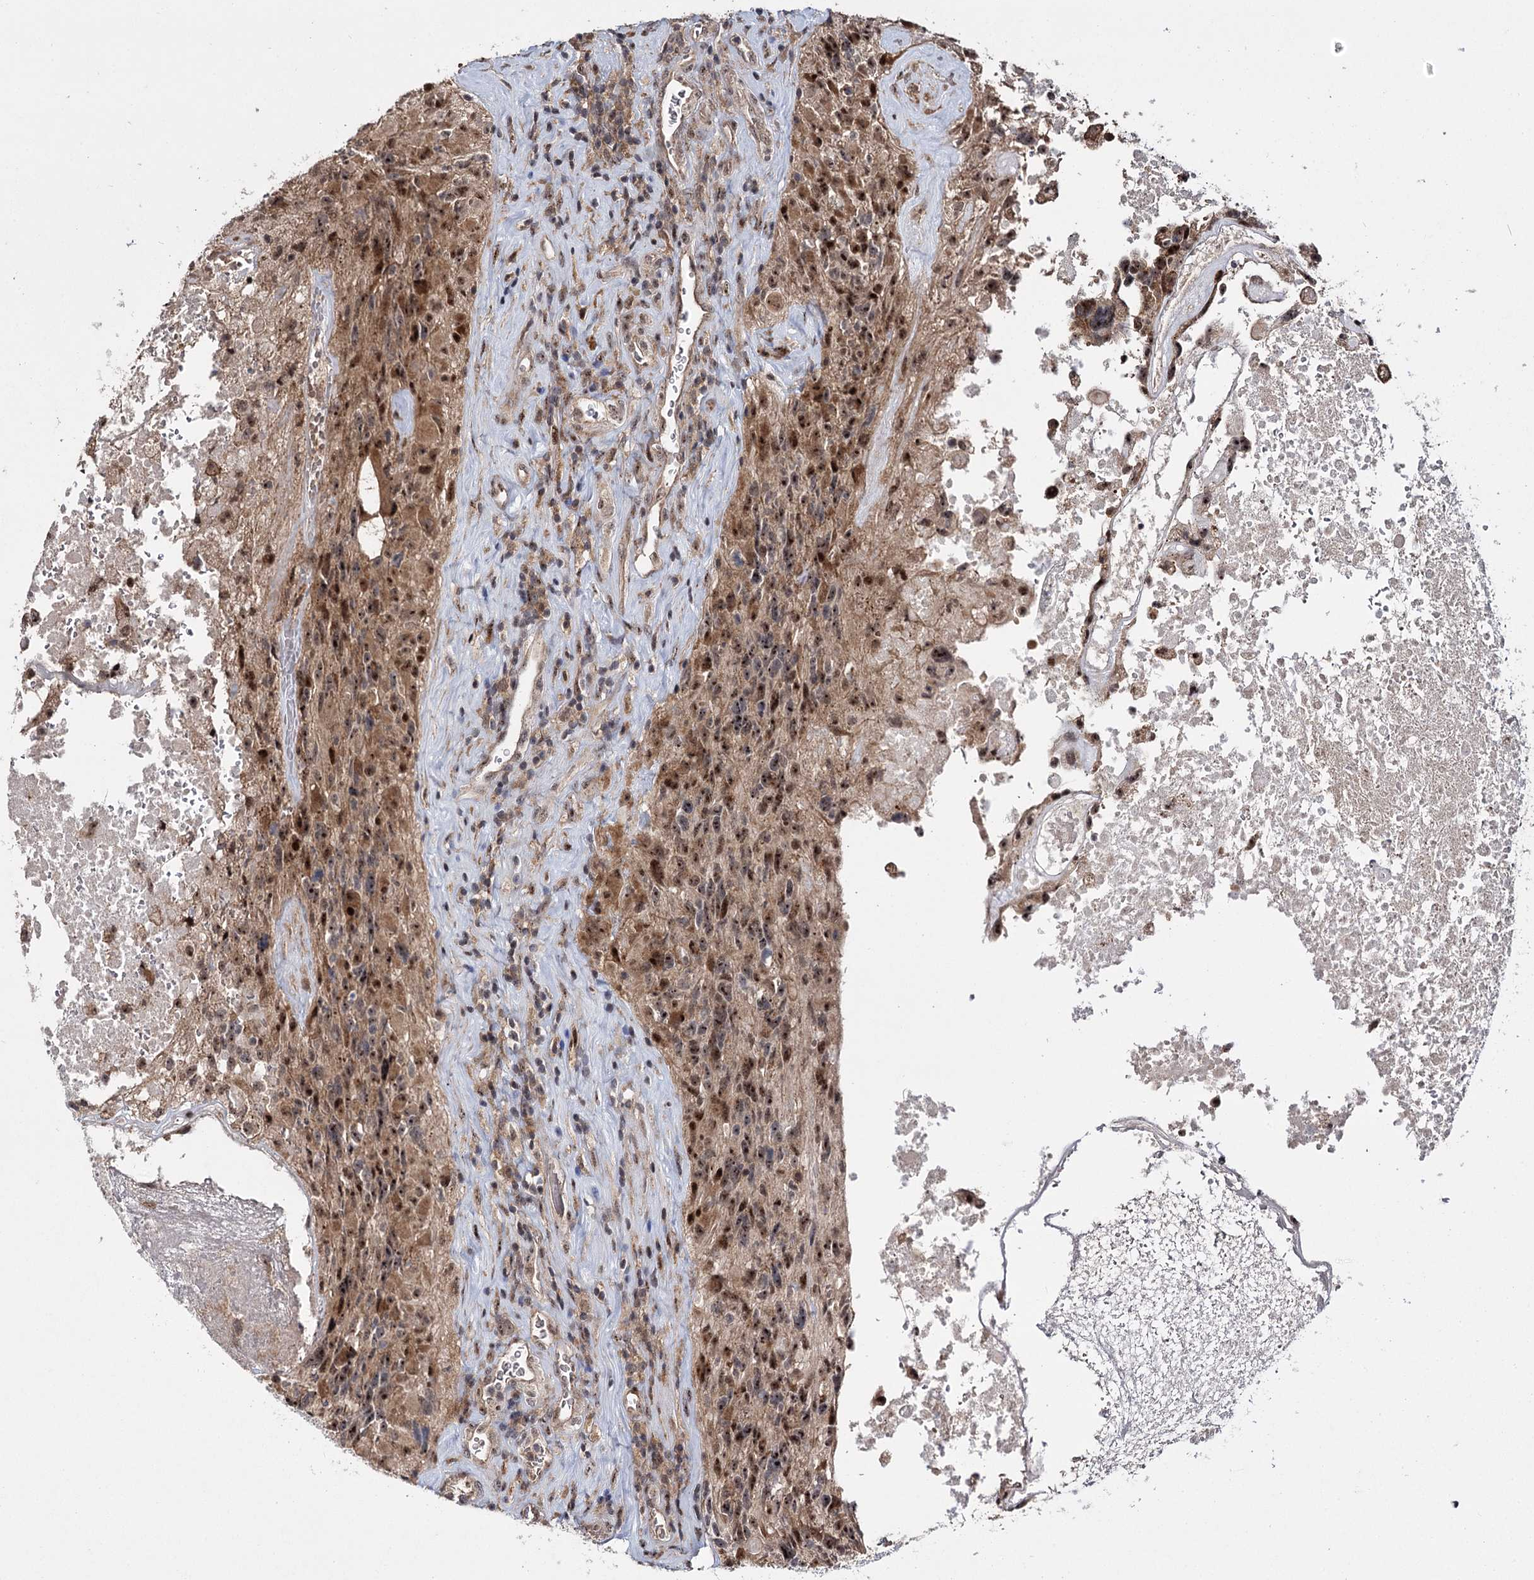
{"staining": {"intensity": "strong", "quantity": ">75%", "location": "cytoplasmic/membranous,nuclear"}, "tissue": "glioma", "cell_type": "Tumor cells", "image_type": "cancer", "snomed": [{"axis": "morphology", "description": "Glioma, malignant, High grade"}, {"axis": "topography", "description": "Brain"}], "caption": "Glioma stained with a protein marker shows strong staining in tumor cells.", "gene": "MKNK2", "patient": {"sex": "male", "age": 76}}